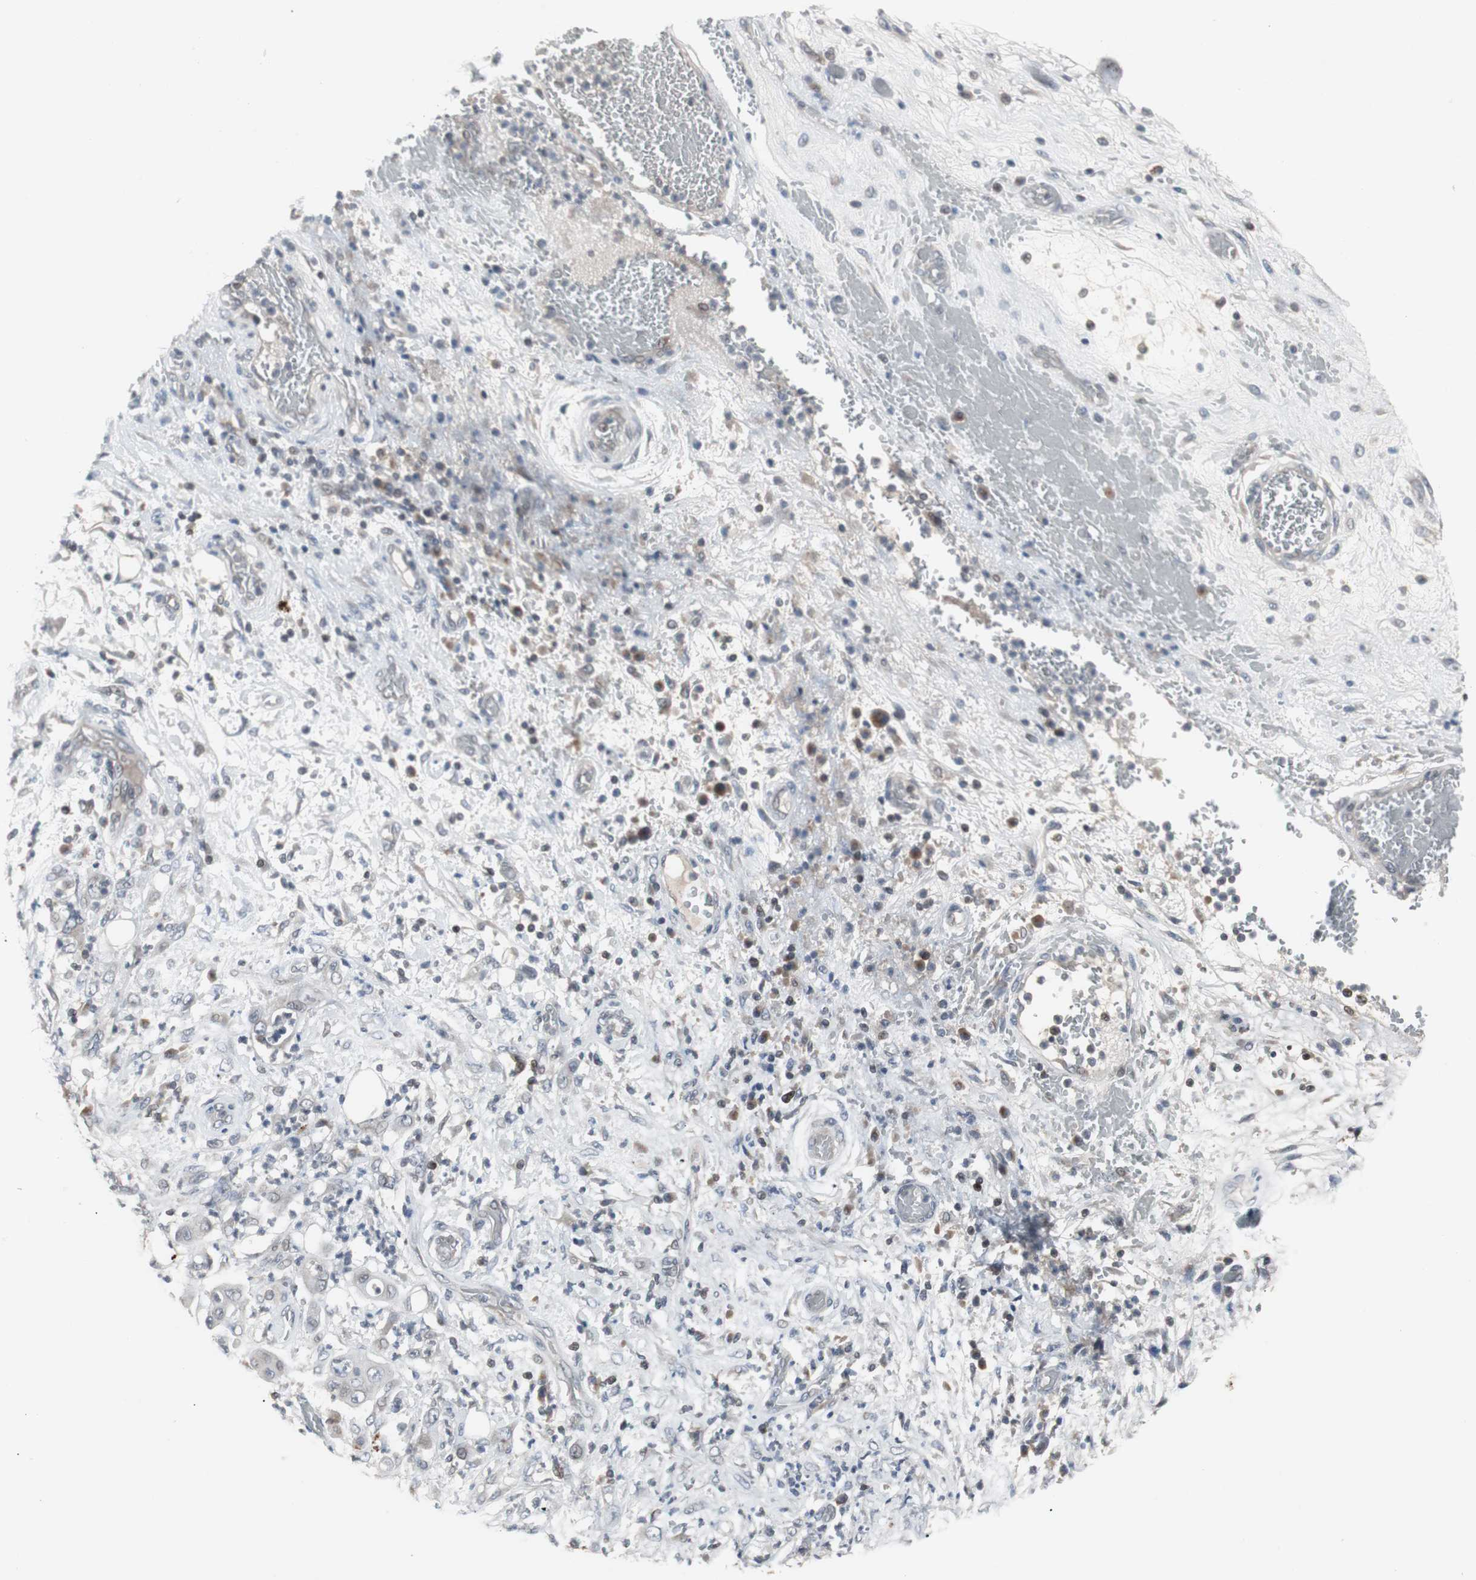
{"staining": {"intensity": "weak", "quantity": "<25%", "location": "cytoplasmic/membranous"}, "tissue": "stomach cancer", "cell_type": "Tumor cells", "image_type": "cancer", "snomed": [{"axis": "morphology", "description": "Adenocarcinoma, NOS"}, {"axis": "topography", "description": "Stomach"}], "caption": "Stomach cancer was stained to show a protein in brown. There is no significant staining in tumor cells.", "gene": "ZNF396", "patient": {"sex": "female", "age": 73}}